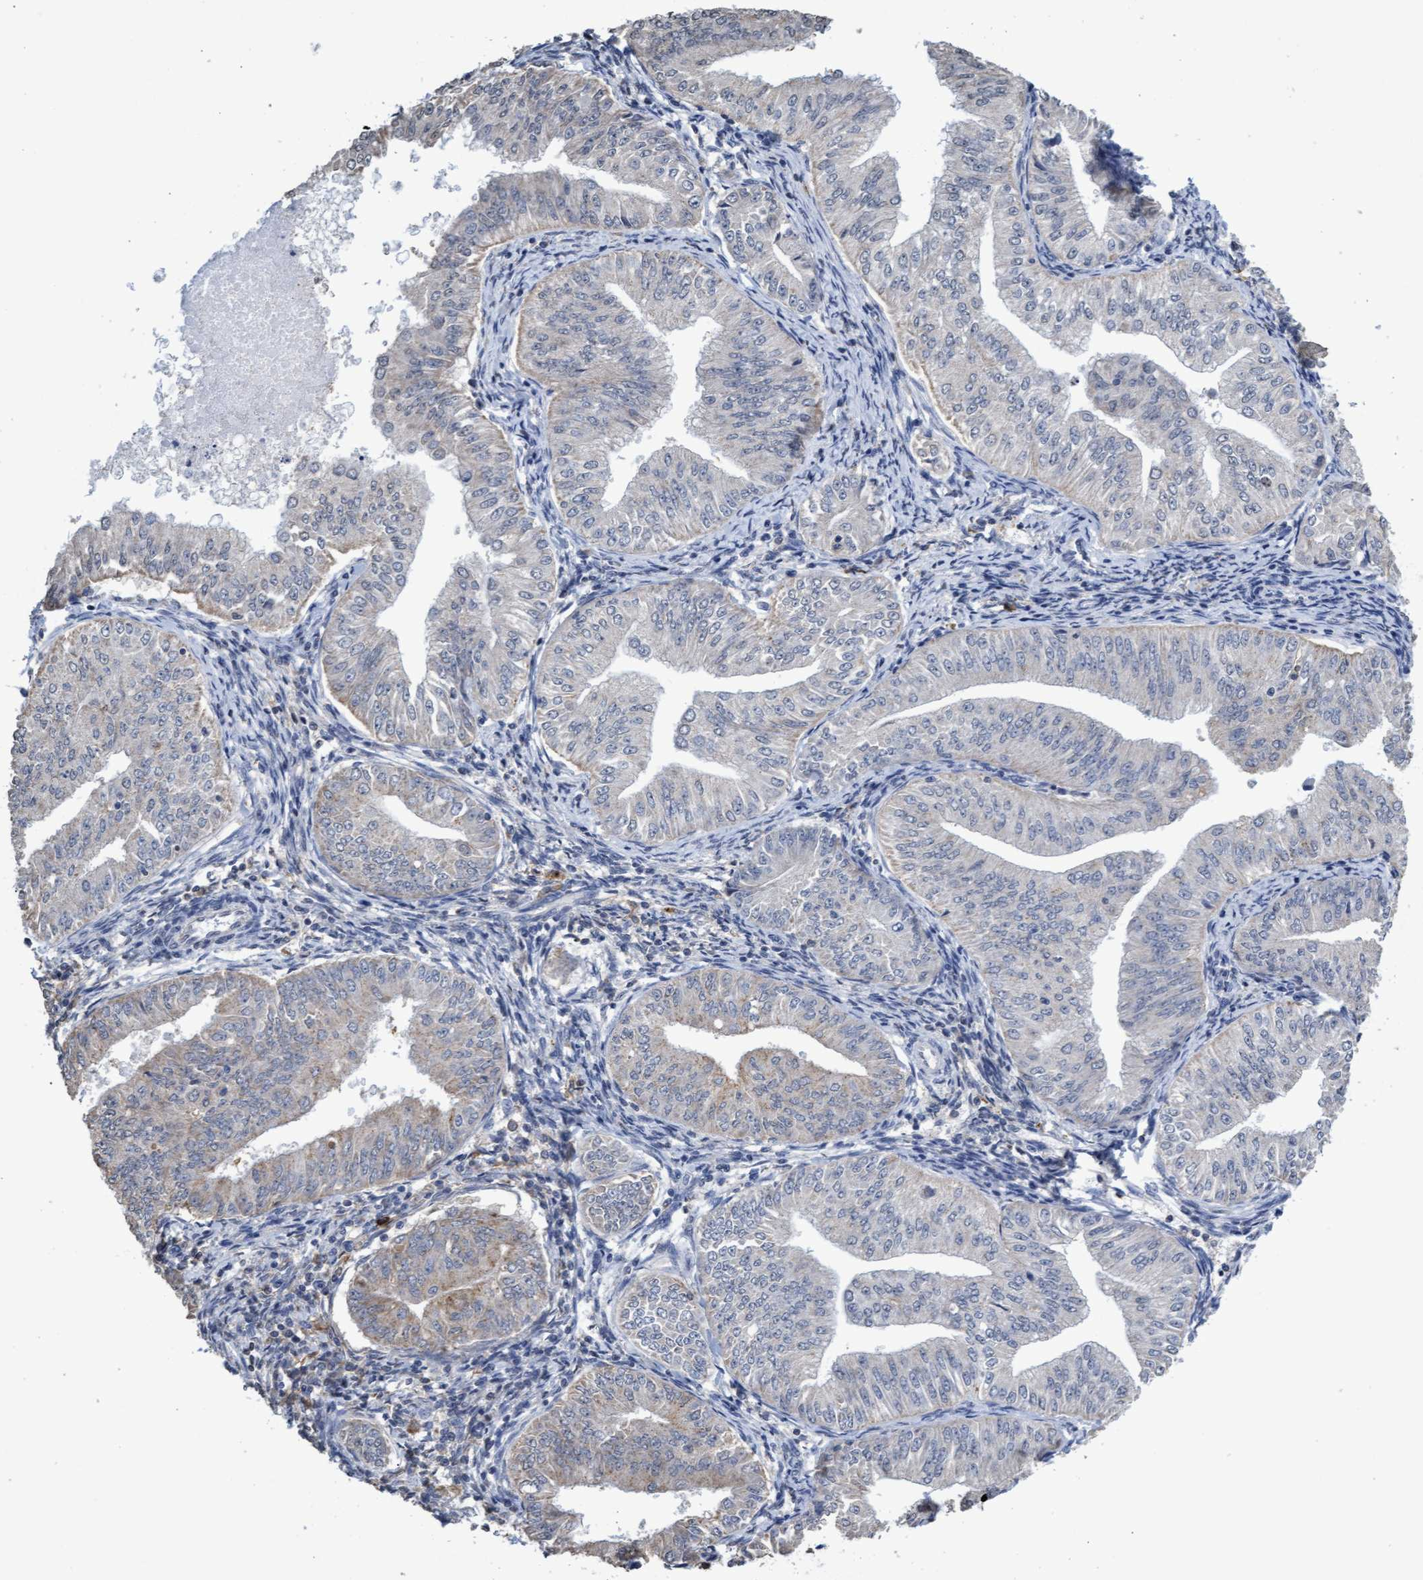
{"staining": {"intensity": "weak", "quantity": "<25%", "location": "cytoplasmic/membranous"}, "tissue": "endometrial cancer", "cell_type": "Tumor cells", "image_type": "cancer", "snomed": [{"axis": "morphology", "description": "Normal tissue, NOS"}, {"axis": "morphology", "description": "Adenocarcinoma, NOS"}, {"axis": "topography", "description": "Endometrium"}], "caption": "Immunohistochemistry (IHC) histopathology image of human endometrial cancer stained for a protein (brown), which reveals no positivity in tumor cells.", "gene": "GPR39", "patient": {"sex": "female", "age": 53}}